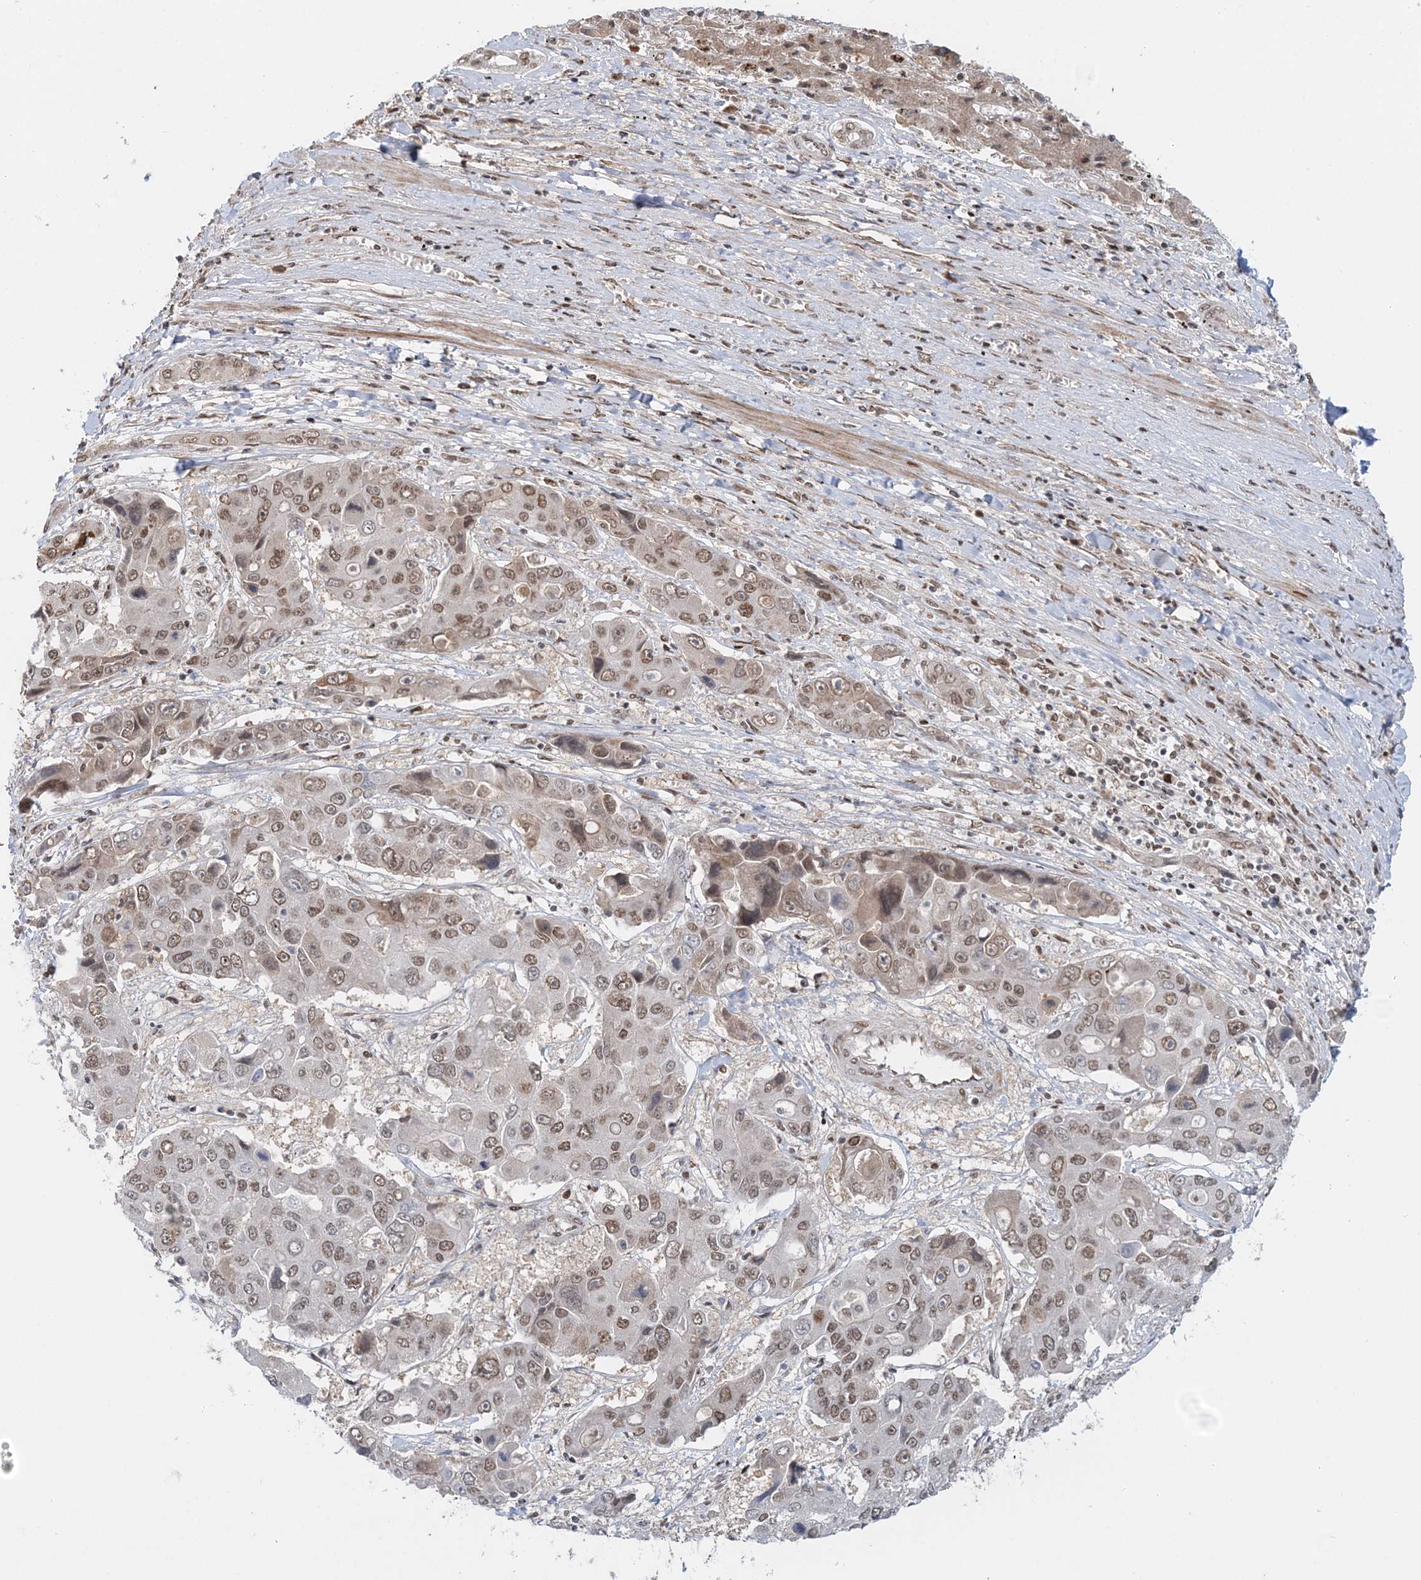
{"staining": {"intensity": "moderate", "quantity": "25%-75%", "location": "nuclear"}, "tissue": "liver cancer", "cell_type": "Tumor cells", "image_type": "cancer", "snomed": [{"axis": "morphology", "description": "Cholangiocarcinoma"}, {"axis": "topography", "description": "Liver"}], "caption": "Brown immunohistochemical staining in liver cholangiocarcinoma demonstrates moderate nuclear expression in about 25%-75% of tumor cells. (IHC, brightfield microscopy, high magnification).", "gene": "NOA1", "patient": {"sex": "male", "age": 67}}